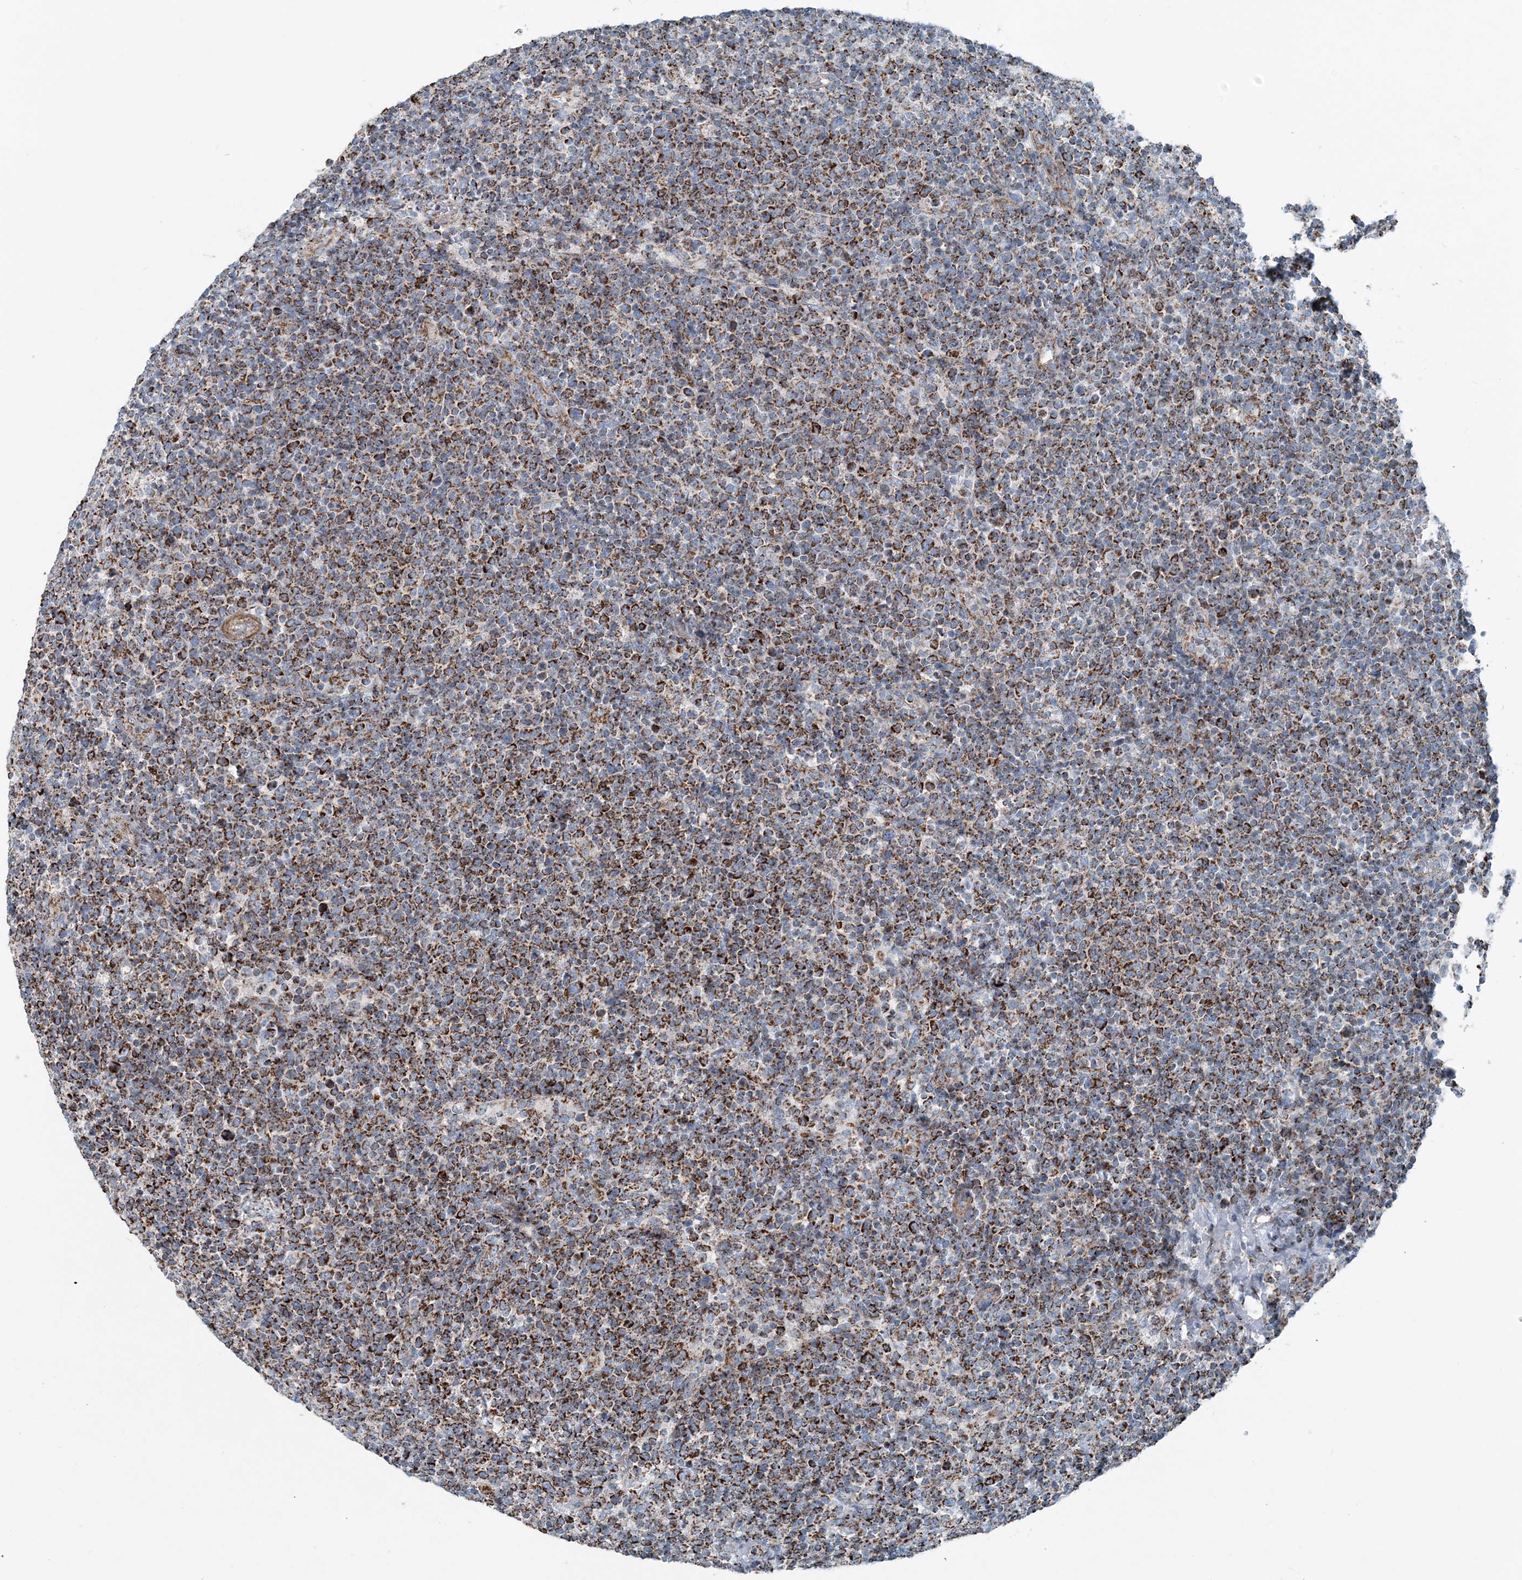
{"staining": {"intensity": "strong", "quantity": ">75%", "location": "cytoplasmic/membranous"}, "tissue": "lymphoma", "cell_type": "Tumor cells", "image_type": "cancer", "snomed": [{"axis": "morphology", "description": "Malignant lymphoma, non-Hodgkin's type, High grade"}, {"axis": "topography", "description": "Lymph node"}], "caption": "Human lymphoma stained for a protein (brown) displays strong cytoplasmic/membranous positive staining in about >75% of tumor cells.", "gene": "INTU", "patient": {"sex": "male", "age": 61}}